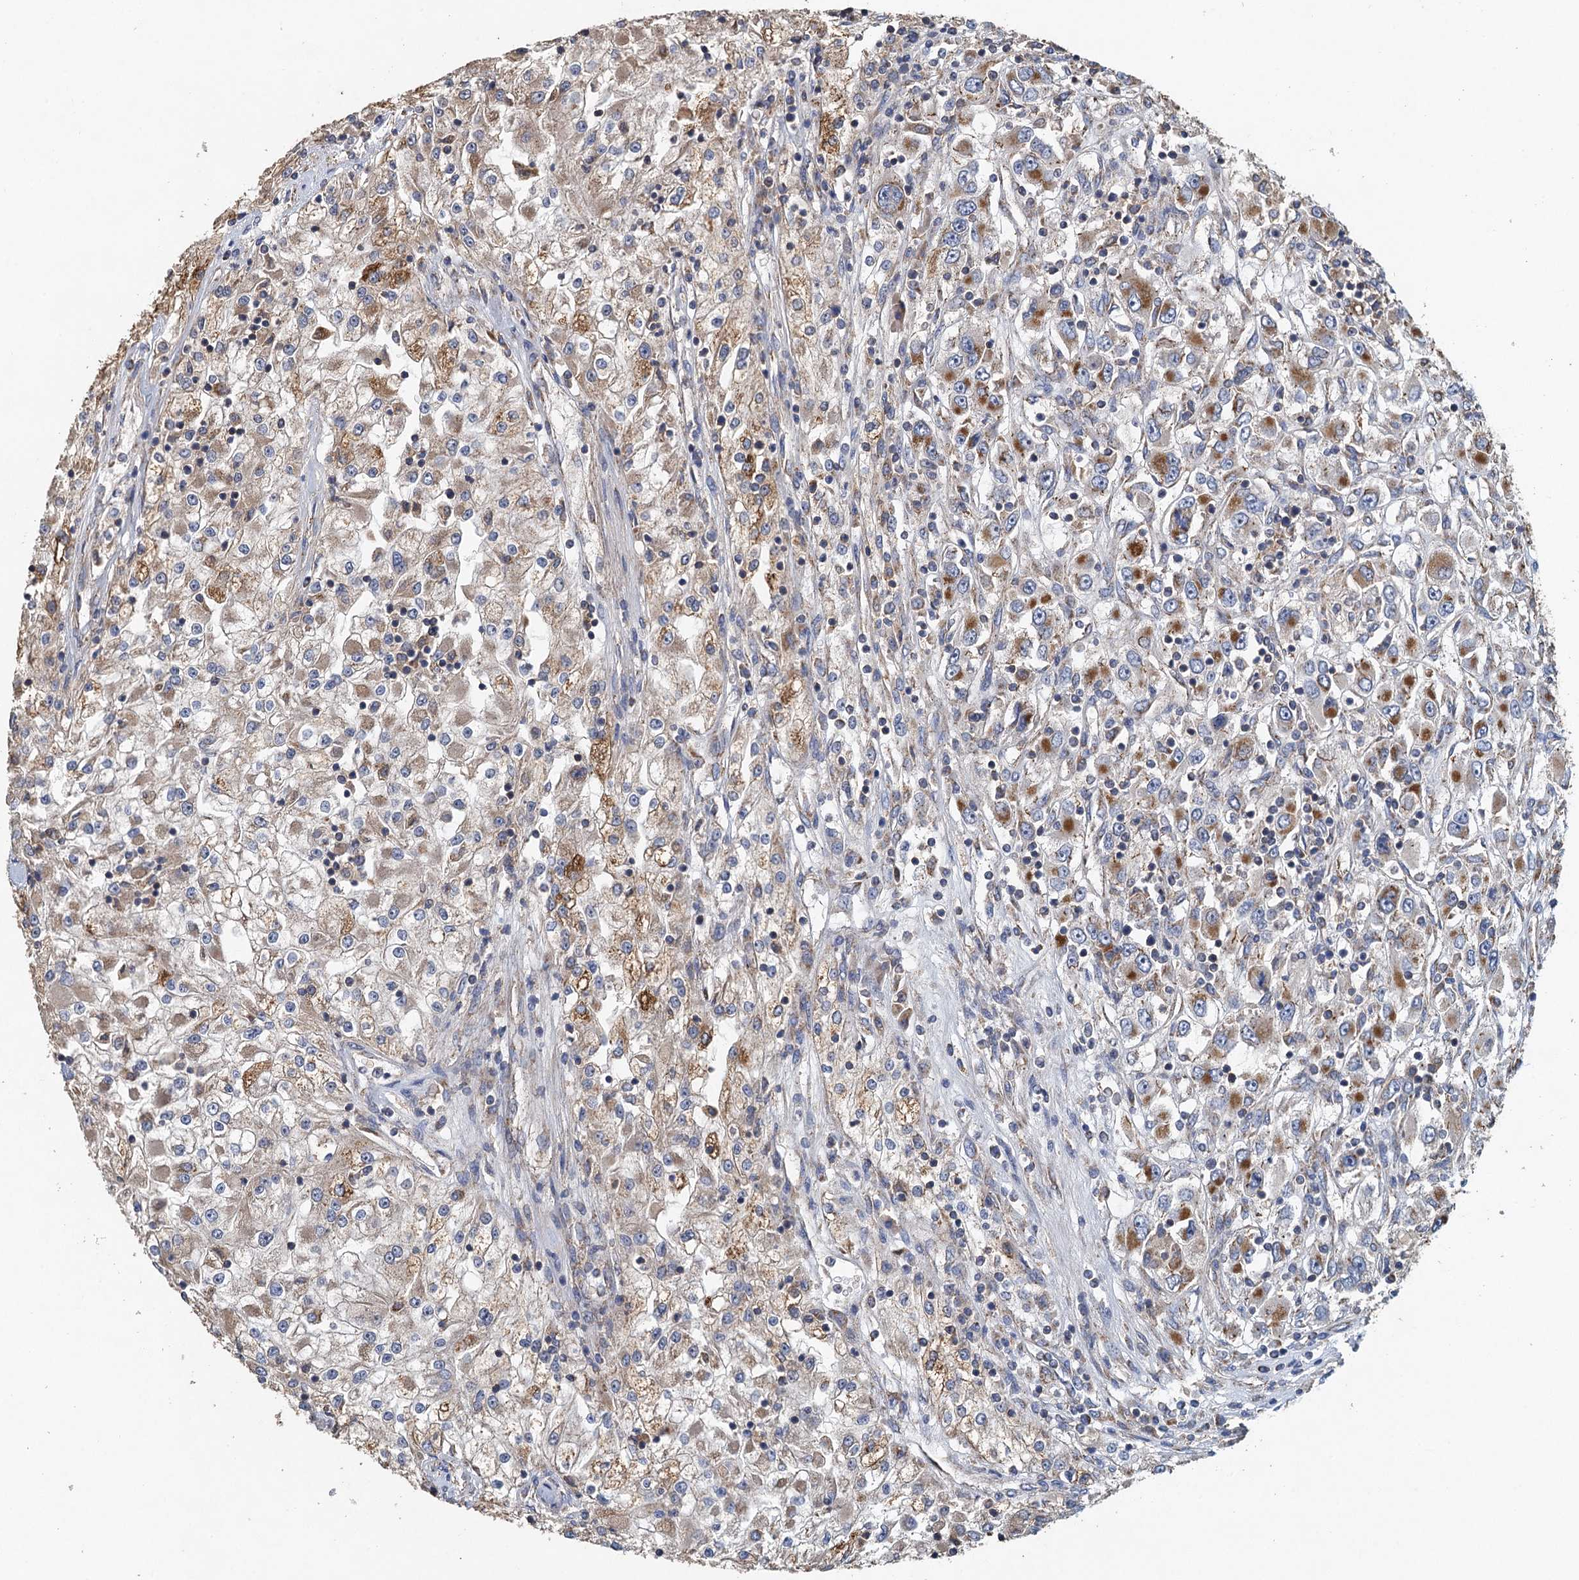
{"staining": {"intensity": "moderate", "quantity": "25%-75%", "location": "cytoplasmic/membranous"}, "tissue": "renal cancer", "cell_type": "Tumor cells", "image_type": "cancer", "snomed": [{"axis": "morphology", "description": "Adenocarcinoma, NOS"}, {"axis": "topography", "description": "Kidney"}], "caption": "Renal cancer was stained to show a protein in brown. There is medium levels of moderate cytoplasmic/membranous positivity in approximately 25%-75% of tumor cells.", "gene": "BCS1L", "patient": {"sex": "female", "age": 52}}